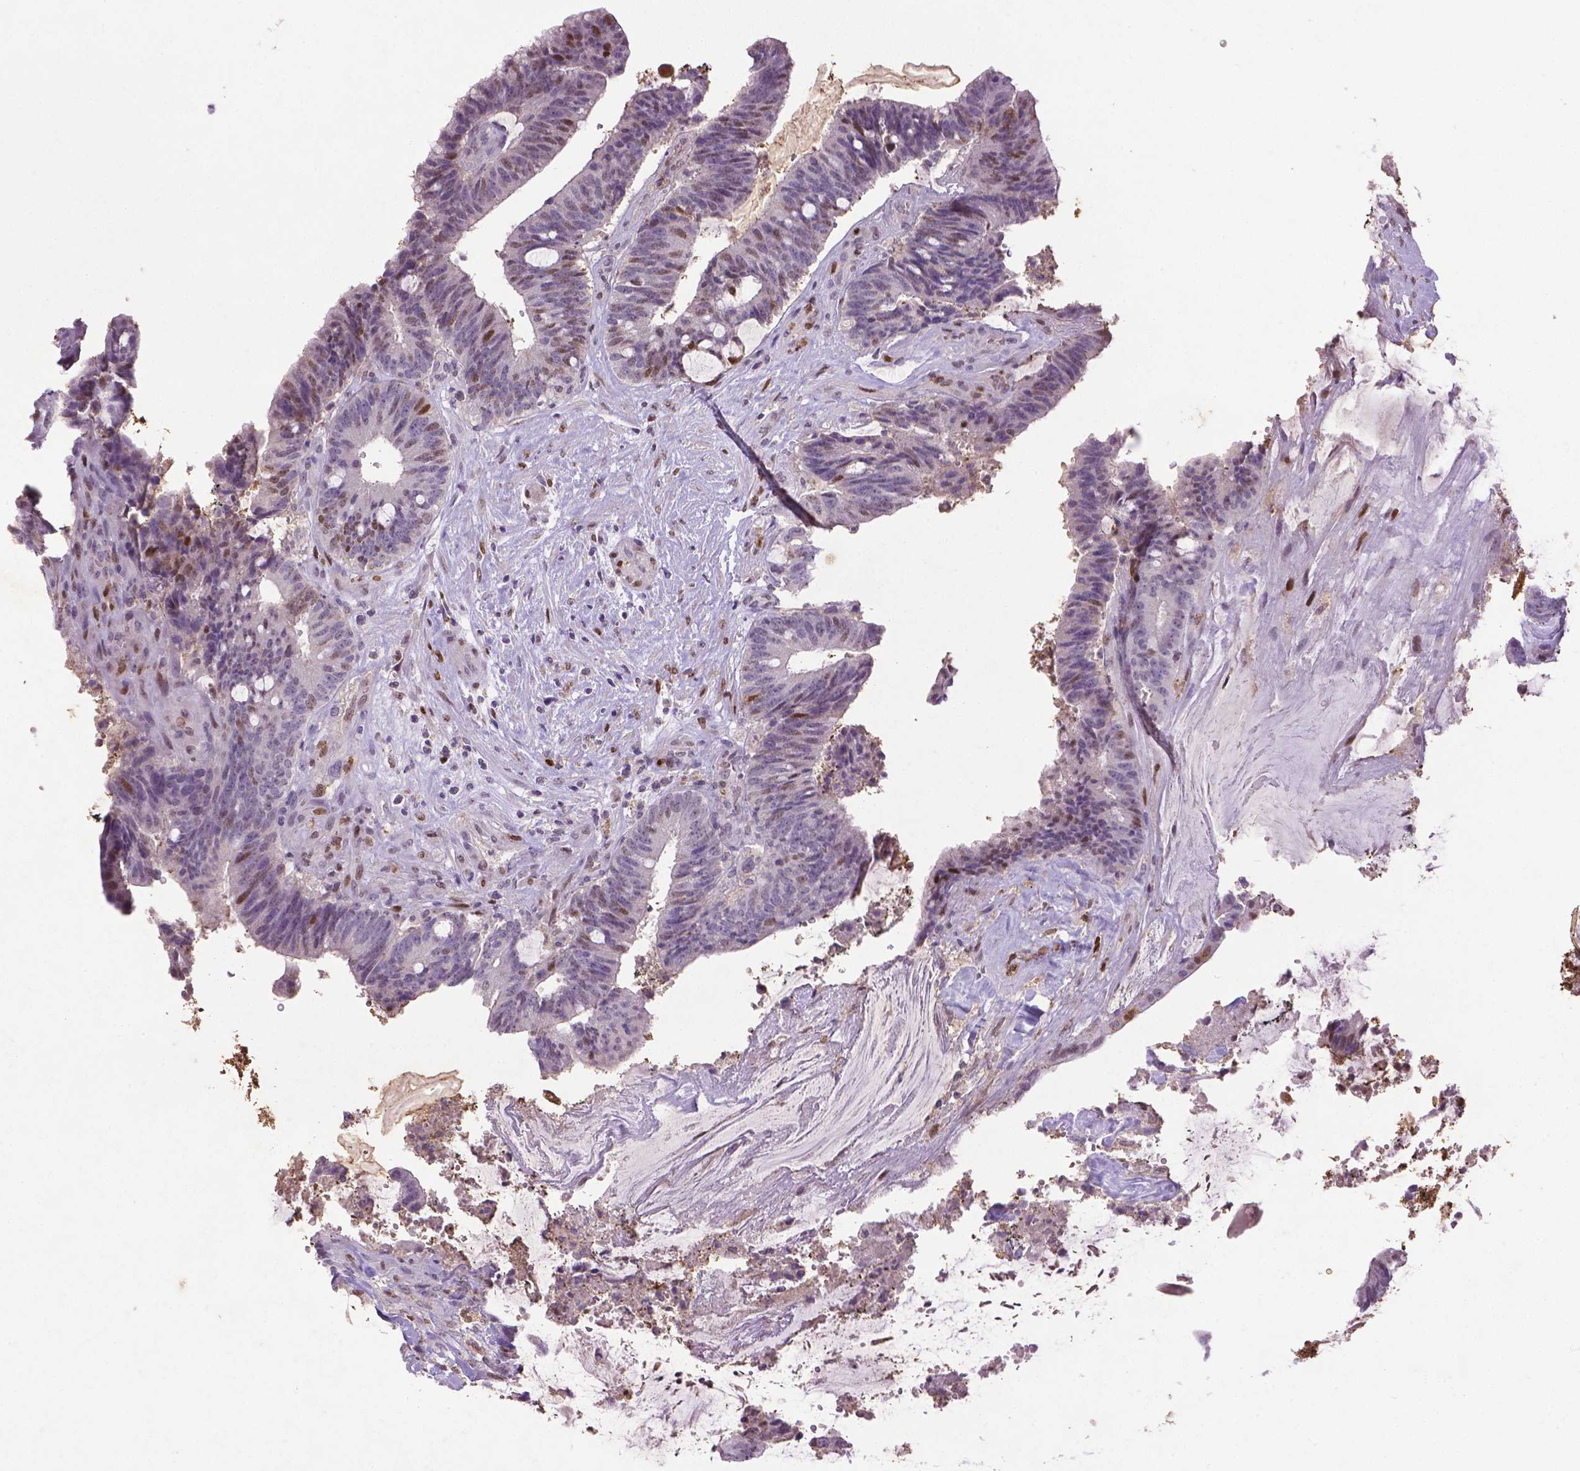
{"staining": {"intensity": "moderate", "quantity": "25%-75%", "location": "nuclear"}, "tissue": "colorectal cancer", "cell_type": "Tumor cells", "image_type": "cancer", "snomed": [{"axis": "morphology", "description": "Adenocarcinoma, NOS"}, {"axis": "topography", "description": "Colon"}], "caption": "Immunohistochemistry (IHC) micrograph of human adenocarcinoma (colorectal) stained for a protein (brown), which displays medium levels of moderate nuclear expression in about 25%-75% of tumor cells.", "gene": "CDKN1A", "patient": {"sex": "female", "age": 43}}